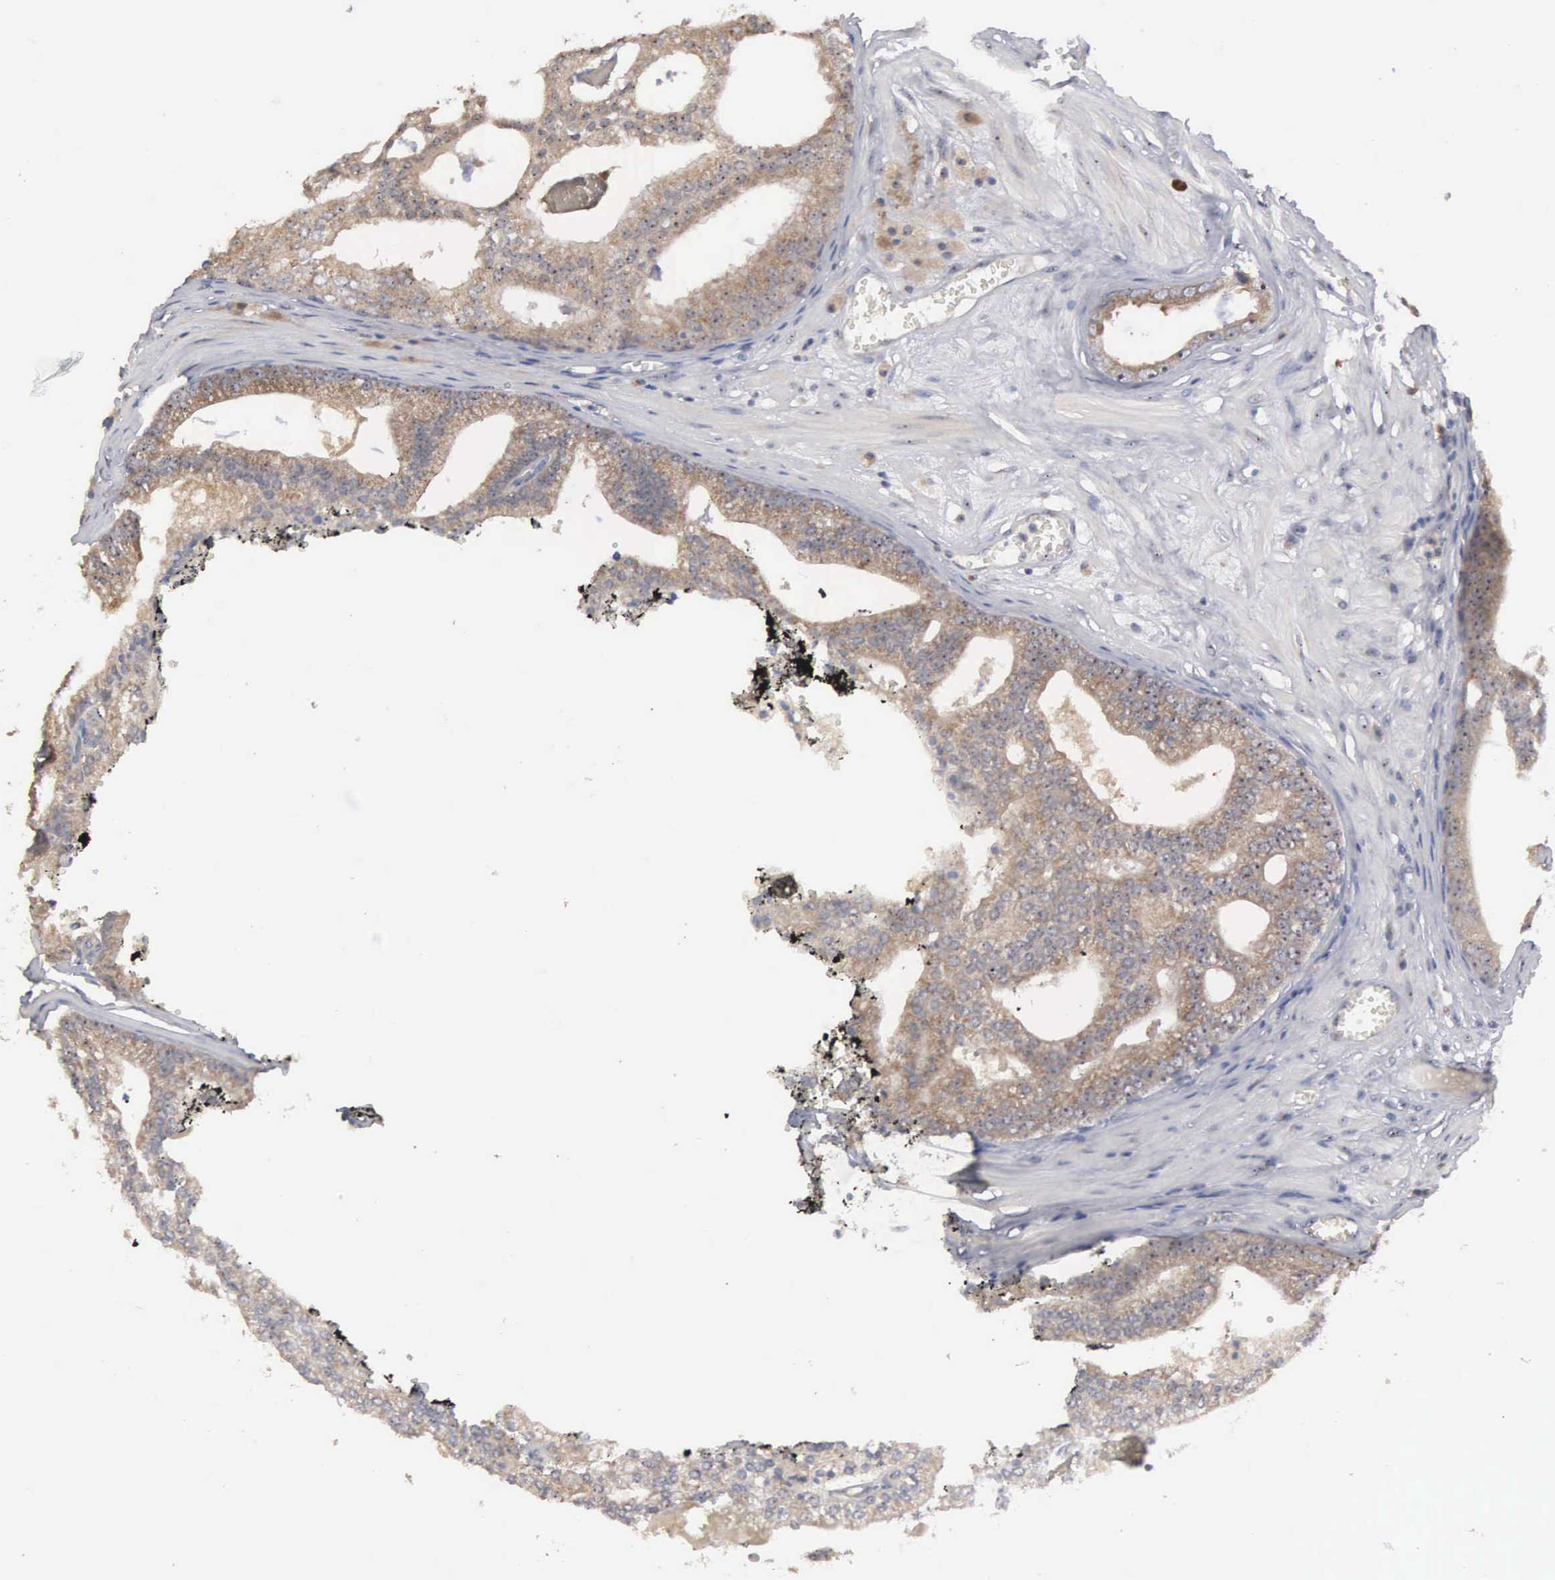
{"staining": {"intensity": "moderate", "quantity": ">75%", "location": "cytoplasmic/membranous"}, "tissue": "prostate cancer", "cell_type": "Tumor cells", "image_type": "cancer", "snomed": [{"axis": "morphology", "description": "Adenocarcinoma, High grade"}, {"axis": "topography", "description": "Prostate"}], "caption": "Human adenocarcinoma (high-grade) (prostate) stained with a protein marker exhibits moderate staining in tumor cells.", "gene": "AMN", "patient": {"sex": "male", "age": 56}}